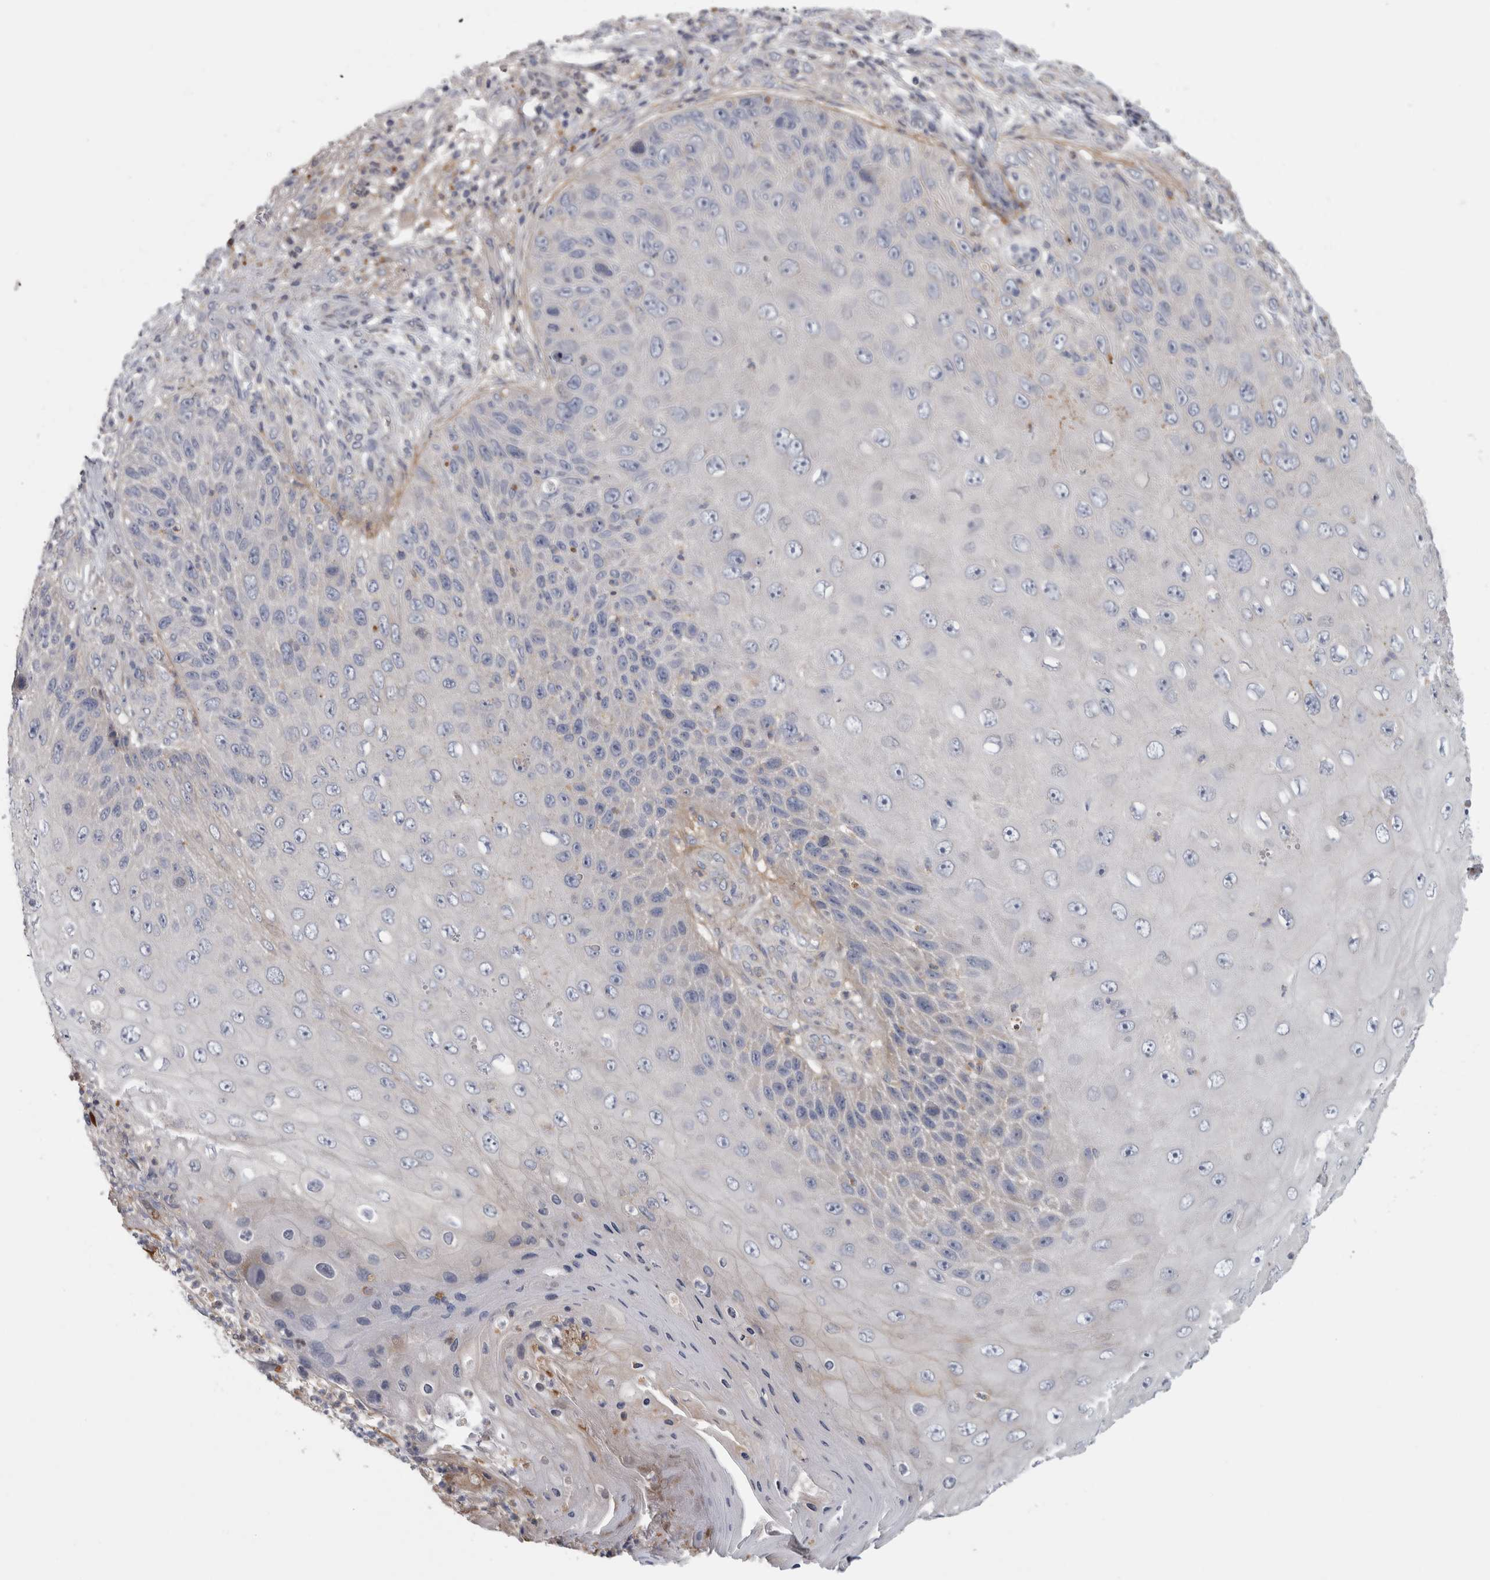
{"staining": {"intensity": "negative", "quantity": "none", "location": "none"}, "tissue": "skin cancer", "cell_type": "Tumor cells", "image_type": "cancer", "snomed": [{"axis": "morphology", "description": "Squamous cell carcinoma, NOS"}, {"axis": "topography", "description": "Skin"}], "caption": "Tumor cells show no significant protein staining in squamous cell carcinoma (skin).", "gene": "ATXN2", "patient": {"sex": "female", "age": 88}}